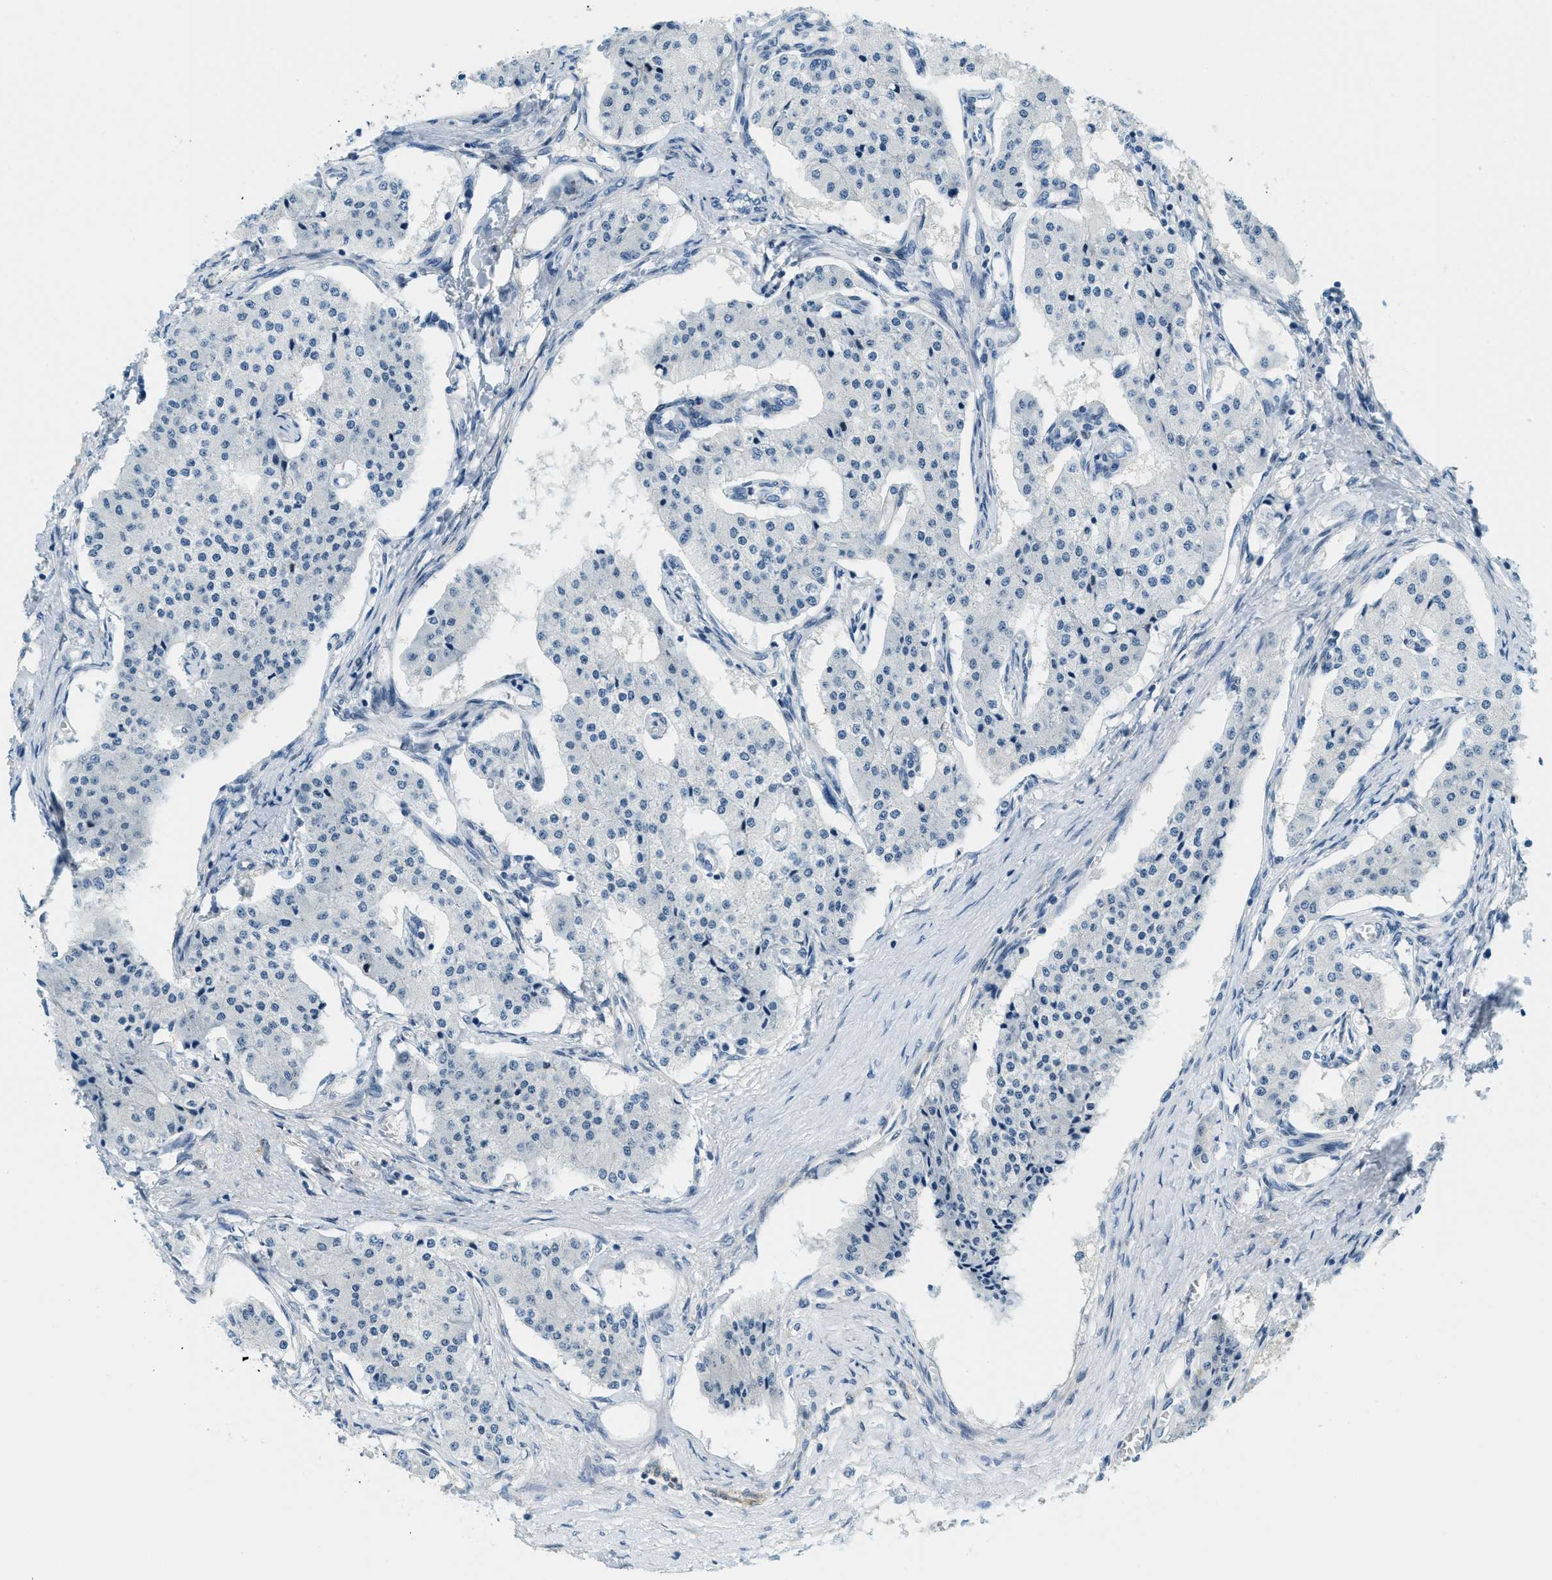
{"staining": {"intensity": "negative", "quantity": "none", "location": "none"}, "tissue": "carcinoid", "cell_type": "Tumor cells", "image_type": "cancer", "snomed": [{"axis": "morphology", "description": "Carcinoid, malignant, NOS"}, {"axis": "topography", "description": "Colon"}], "caption": "There is no significant staining in tumor cells of carcinoid (malignant).", "gene": "CYP4X1", "patient": {"sex": "female", "age": 52}}